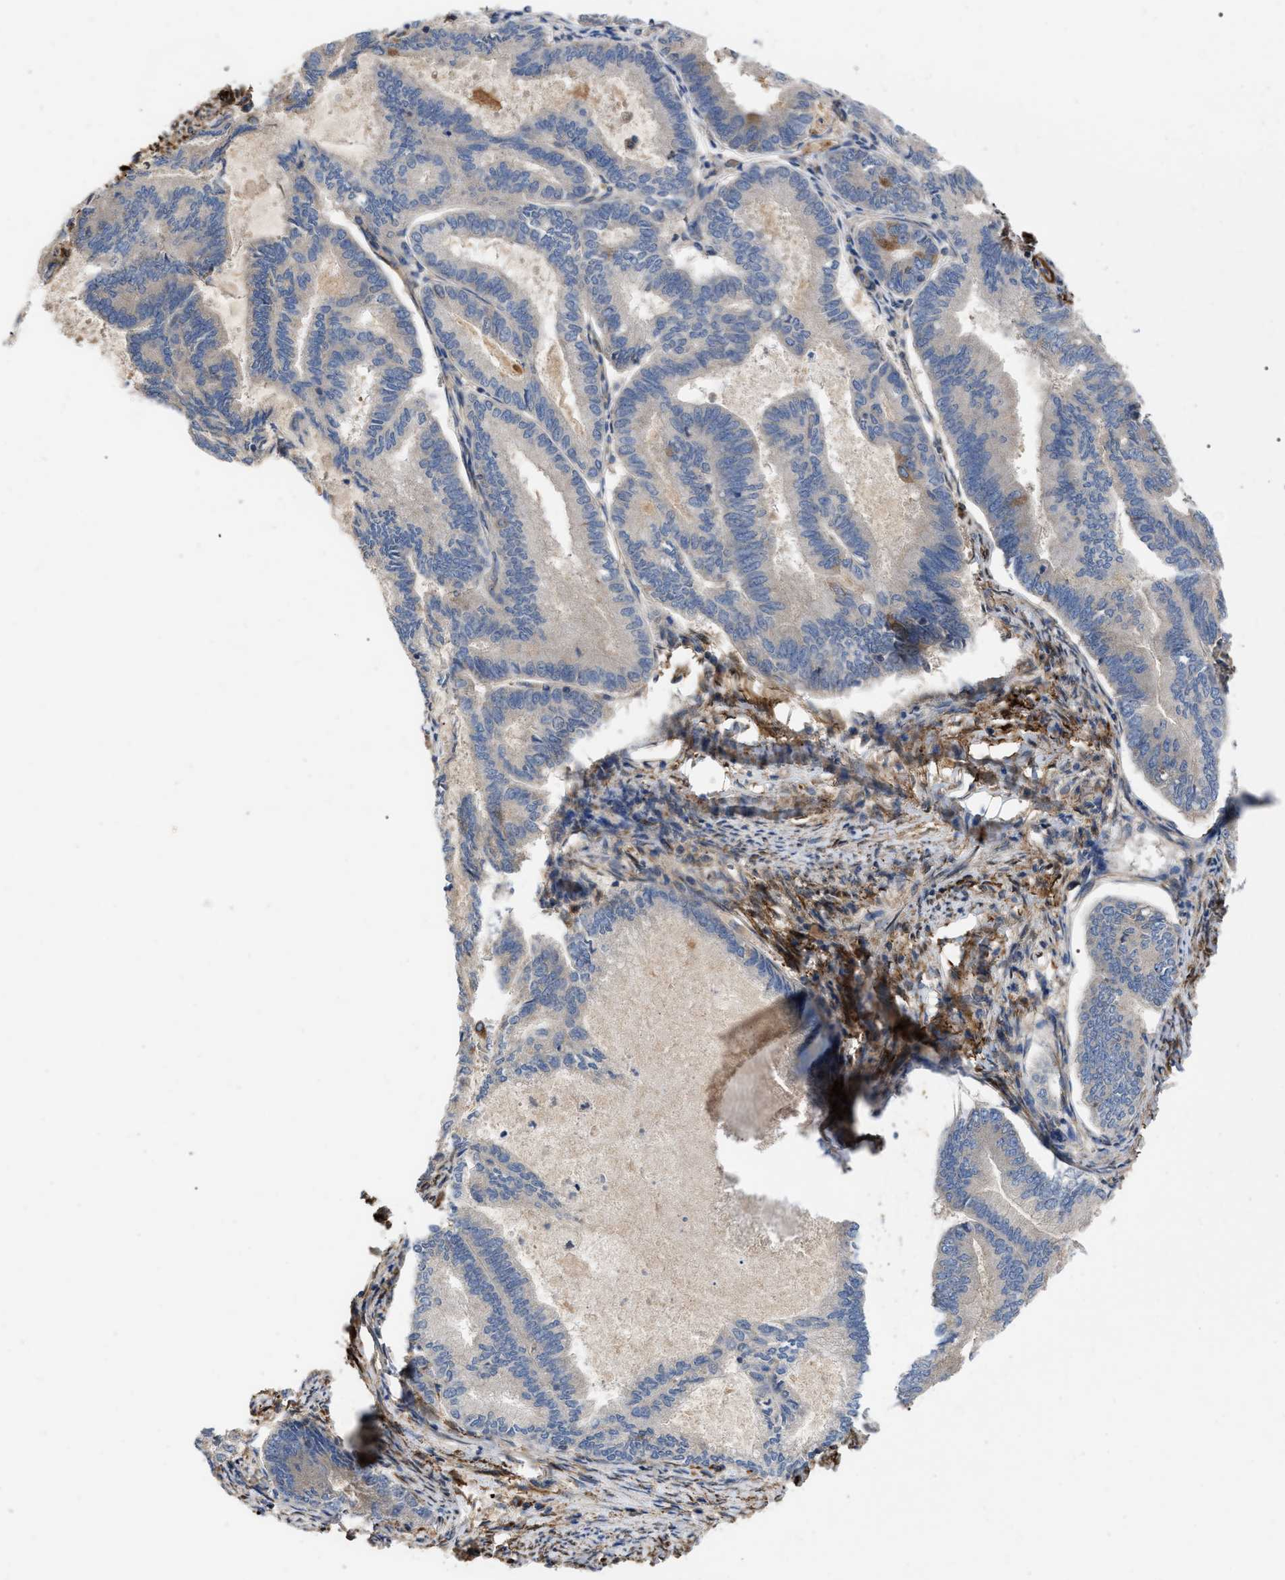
{"staining": {"intensity": "negative", "quantity": "none", "location": "none"}, "tissue": "endometrial cancer", "cell_type": "Tumor cells", "image_type": "cancer", "snomed": [{"axis": "morphology", "description": "Adenocarcinoma, NOS"}, {"axis": "topography", "description": "Endometrium"}], "caption": "The micrograph shows no significant positivity in tumor cells of endometrial adenocarcinoma.", "gene": "RABEP1", "patient": {"sex": "female", "age": 86}}